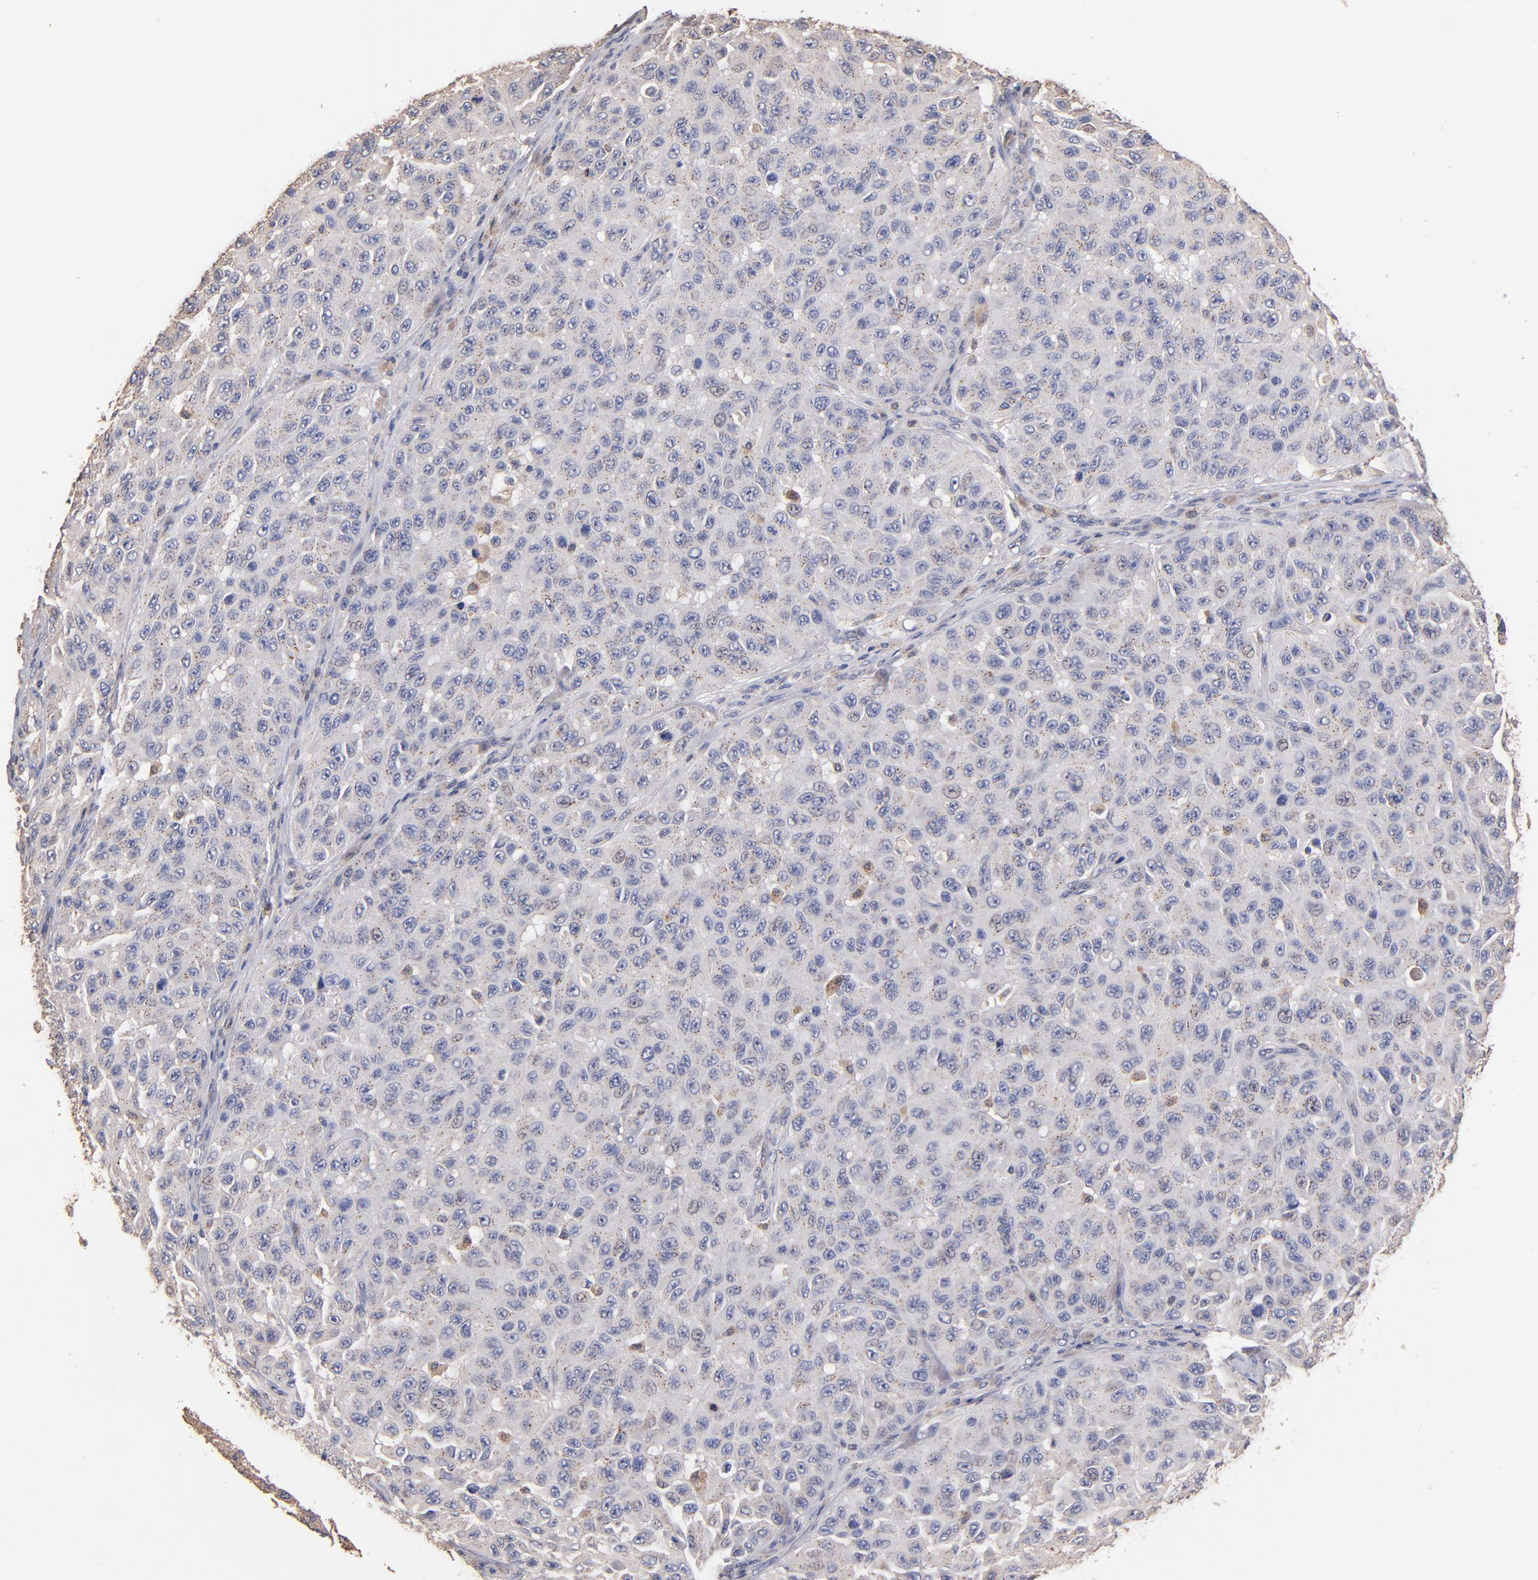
{"staining": {"intensity": "moderate", "quantity": "<25%", "location": "cytoplasmic/membranous"}, "tissue": "melanoma", "cell_type": "Tumor cells", "image_type": "cancer", "snomed": [{"axis": "morphology", "description": "Malignant melanoma, NOS"}, {"axis": "topography", "description": "Skin"}], "caption": "Tumor cells exhibit low levels of moderate cytoplasmic/membranous staining in approximately <25% of cells in malignant melanoma.", "gene": "RO60", "patient": {"sex": "male", "age": 30}}